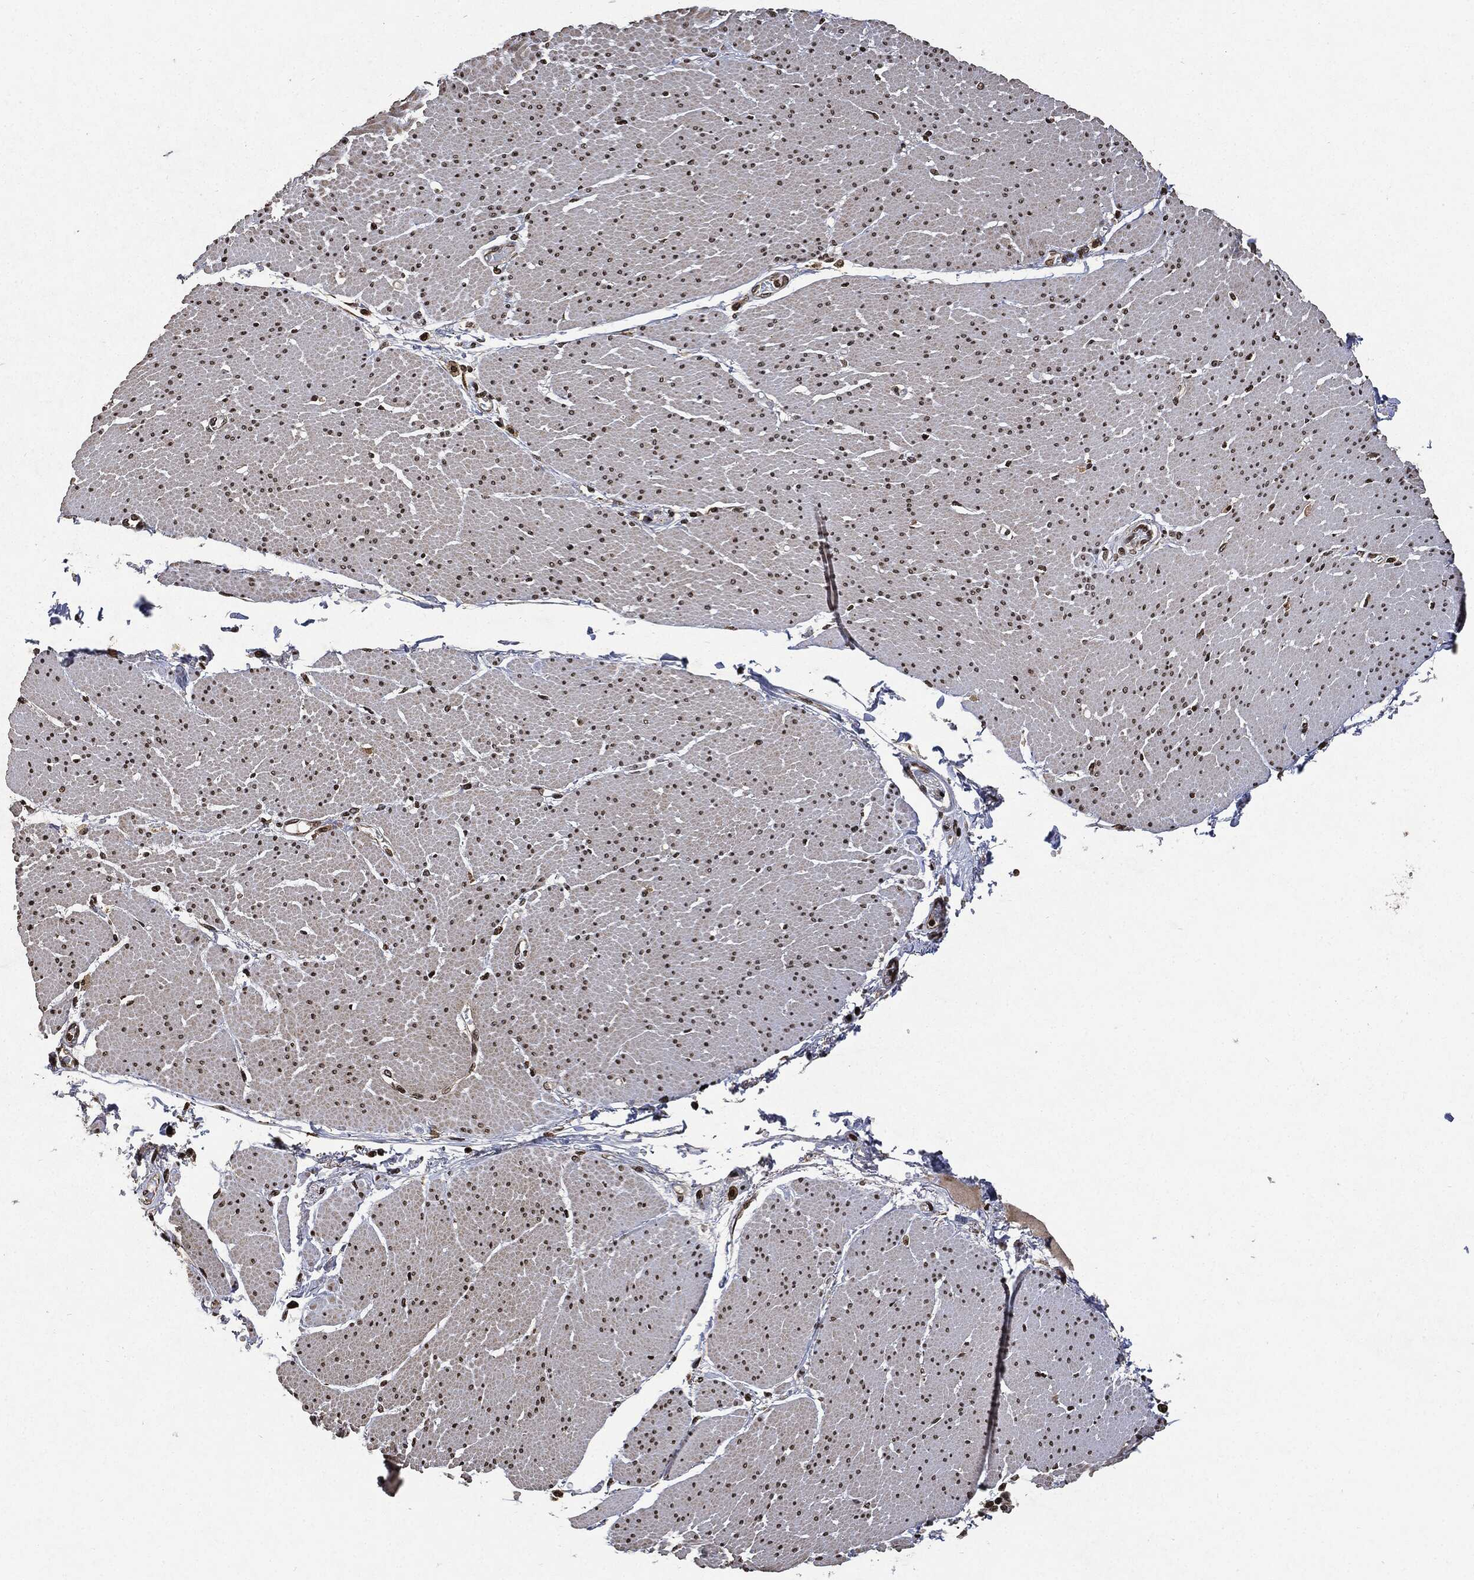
{"staining": {"intensity": "moderate", "quantity": "25%-75%", "location": "nuclear"}, "tissue": "smooth muscle", "cell_type": "Smooth muscle cells", "image_type": "normal", "snomed": [{"axis": "morphology", "description": "Normal tissue, NOS"}, {"axis": "topography", "description": "Smooth muscle"}, {"axis": "topography", "description": "Anal"}], "caption": "Protein analysis of unremarkable smooth muscle reveals moderate nuclear positivity in approximately 25%-75% of smooth muscle cells. (DAB IHC, brown staining for protein, blue staining for nuclei).", "gene": "JUN", "patient": {"sex": "male", "age": 83}}